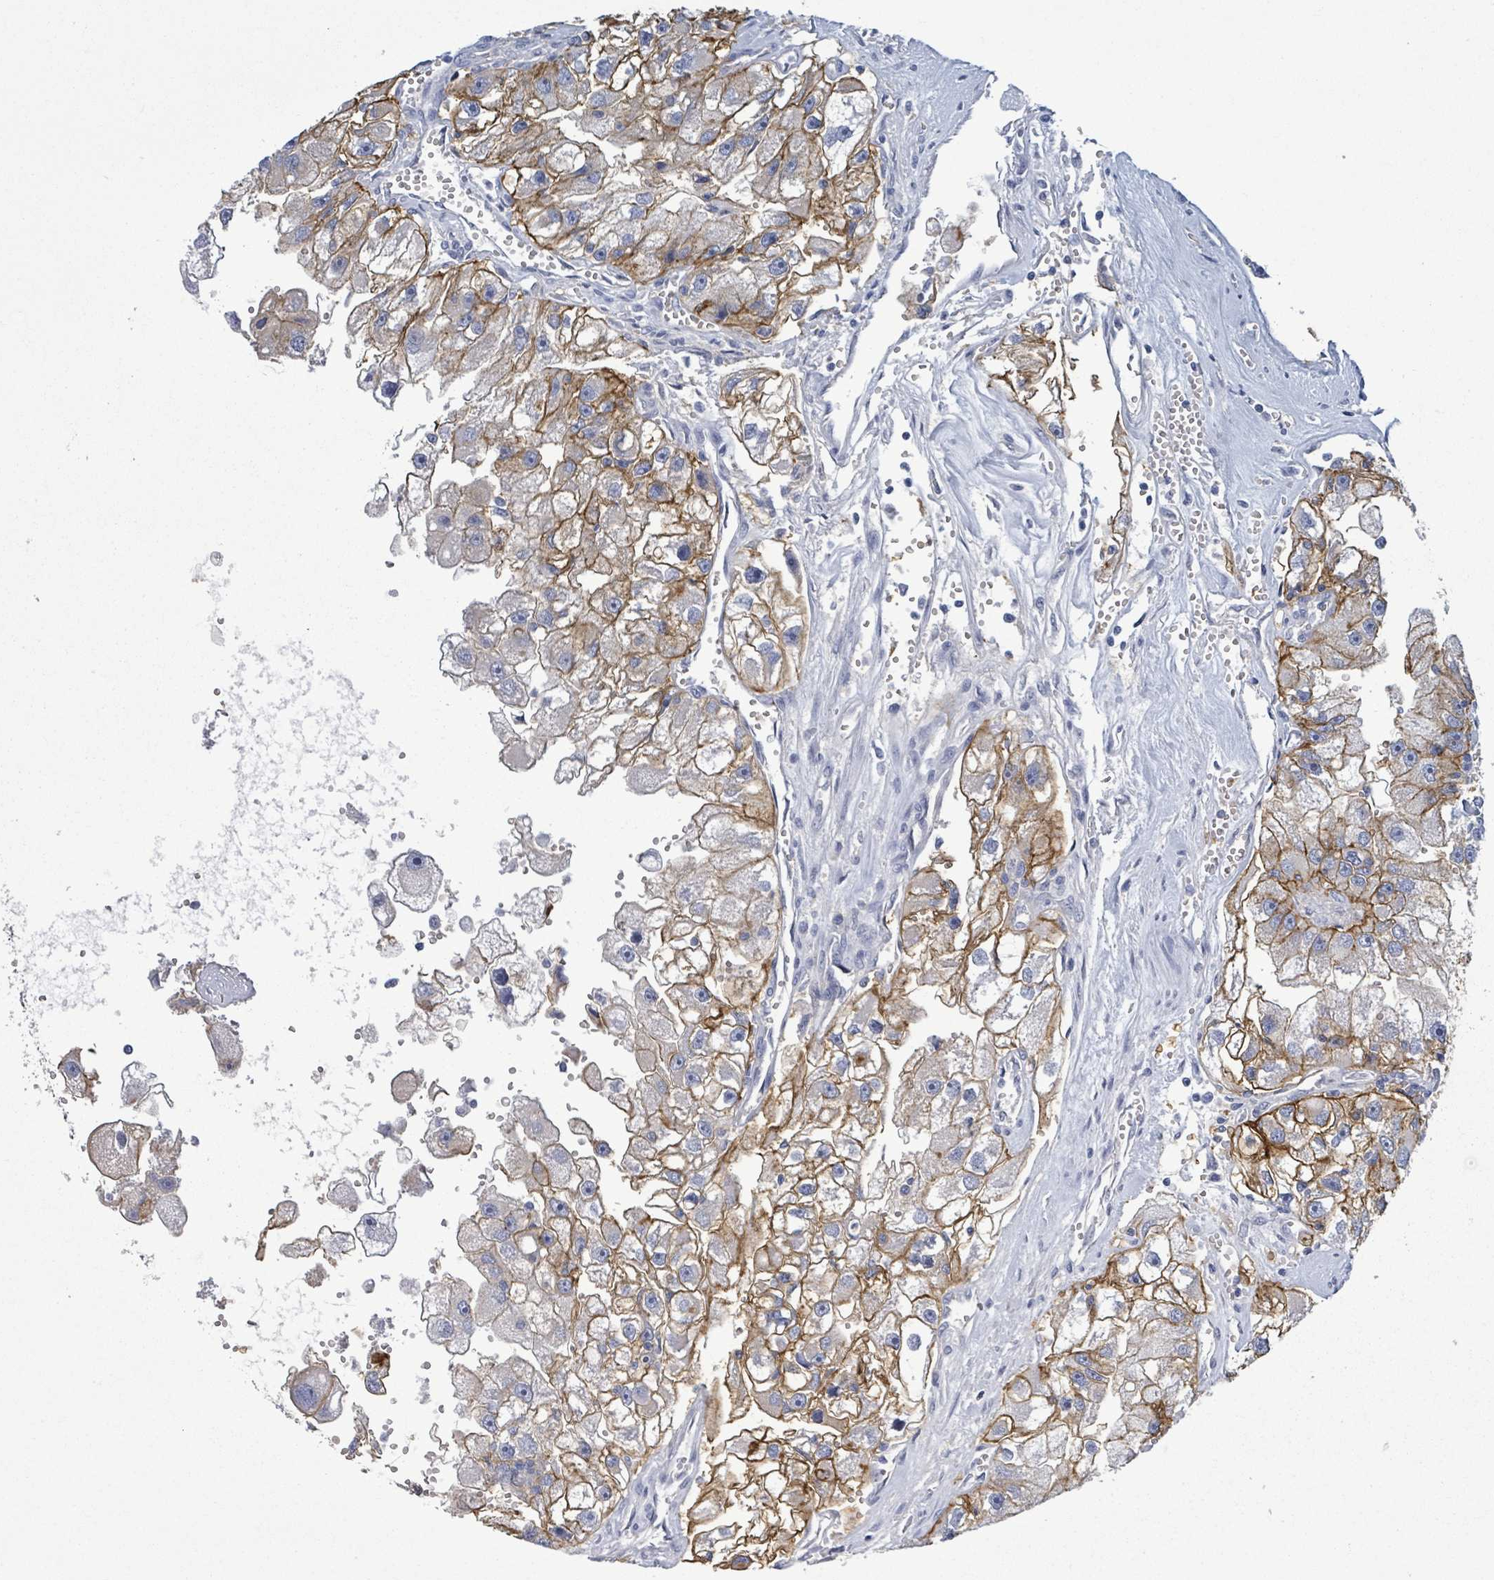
{"staining": {"intensity": "moderate", "quantity": ">75%", "location": "cytoplasmic/membranous"}, "tissue": "renal cancer", "cell_type": "Tumor cells", "image_type": "cancer", "snomed": [{"axis": "morphology", "description": "Adenocarcinoma, NOS"}, {"axis": "topography", "description": "Kidney"}], "caption": "Renal cancer stained for a protein reveals moderate cytoplasmic/membranous positivity in tumor cells.", "gene": "BSG", "patient": {"sex": "male", "age": 63}}